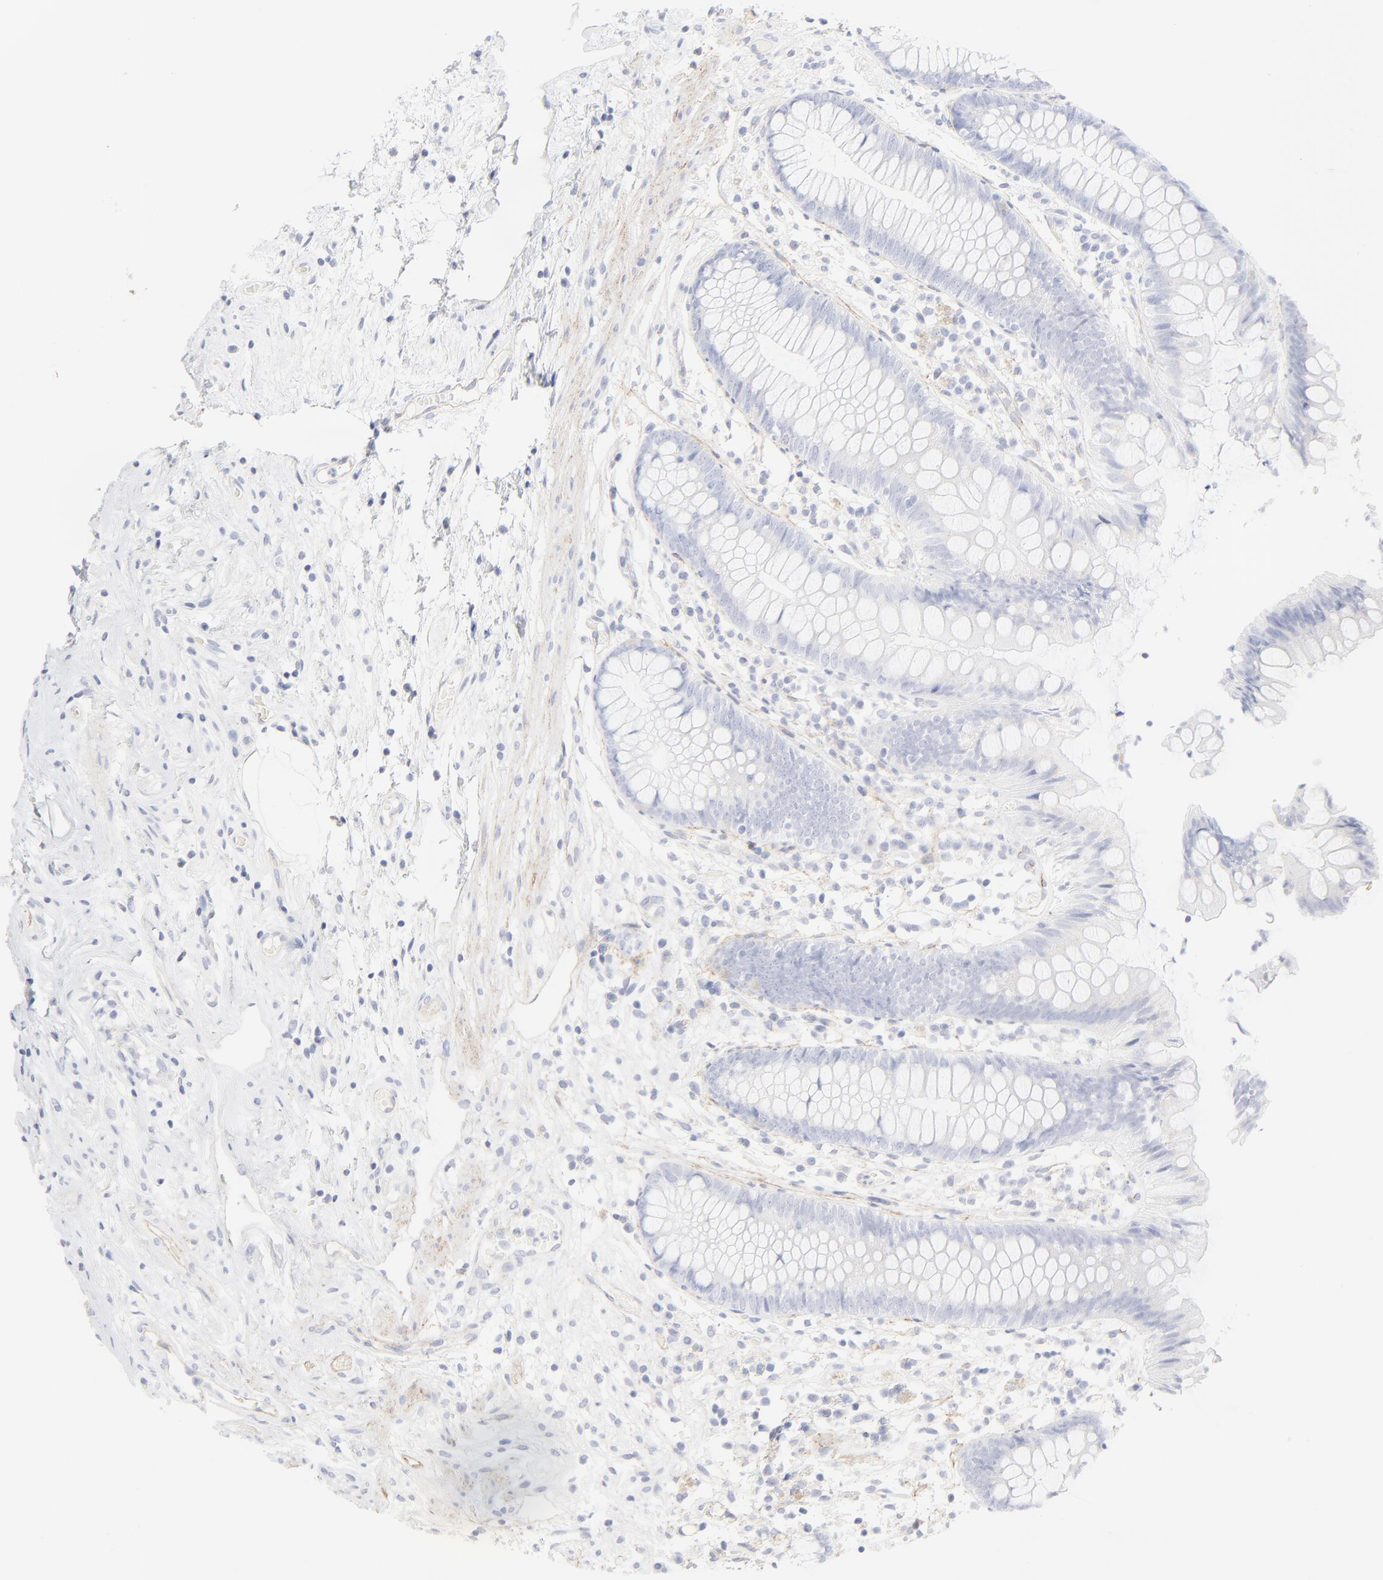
{"staining": {"intensity": "negative", "quantity": "none", "location": "none"}, "tissue": "appendix", "cell_type": "Glandular cells", "image_type": "normal", "snomed": [{"axis": "morphology", "description": "Normal tissue, NOS"}, {"axis": "topography", "description": "Appendix"}], "caption": "Micrograph shows no protein staining in glandular cells of normal appendix. (Stains: DAB immunohistochemistry (IHC) with hematoxylin counter stain, Microscopy: brightfield microscopy at high magnification).", "gene": "ITGA5", "patient": {"sex": "male", "age": 38}}